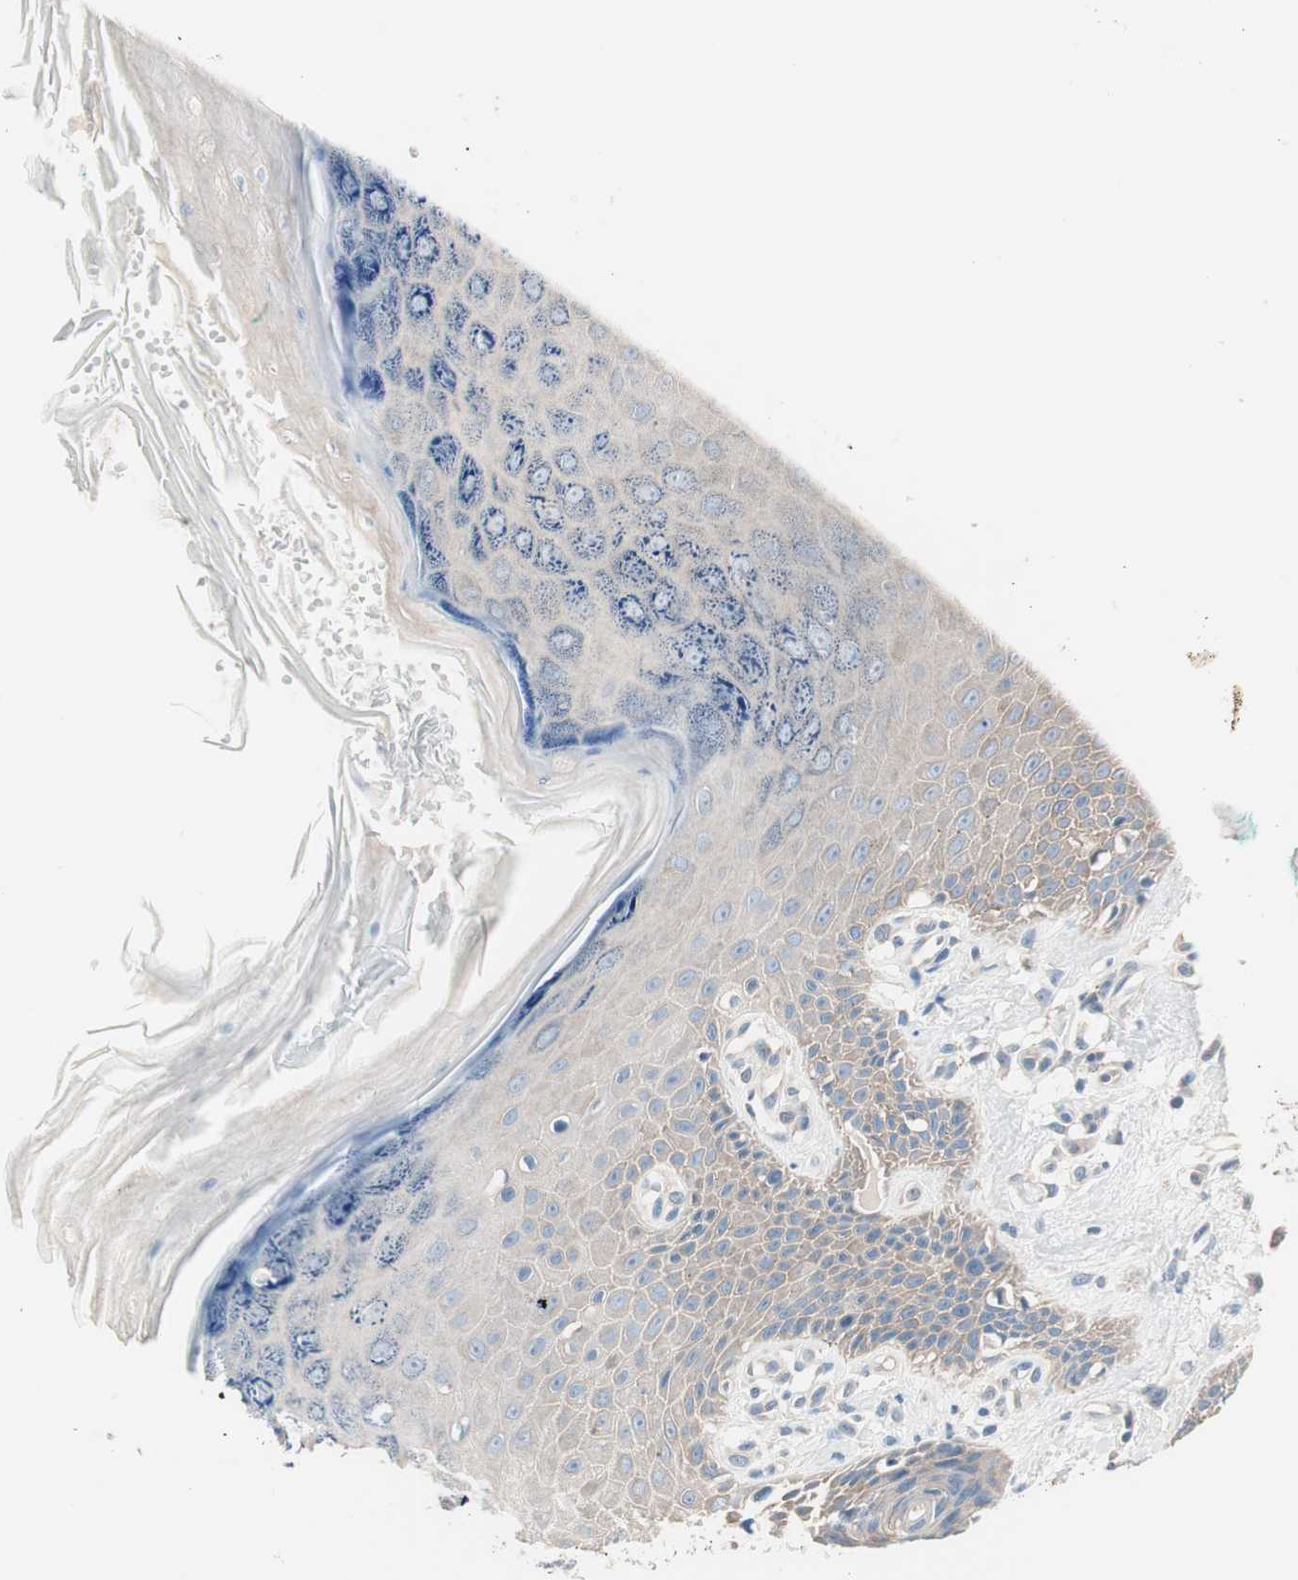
{"staining": {"intensity": "negative", "quantity": "none", "location": "none"}, "tissue": "skin", "cell_type": "Fibroblasts", "image_type": "normal", "snomed": [{"axis": "morphology", "description": "Normal tissue, NOS"}, {"axis": "topography", "description": "Skin"}], "caption": "Immunohistochemistry image of normal skin: skin stained with DAB (3,3'-diaminobenzidine) displays no significant protein staining in fibroblasts.", "gene": "RAD54B", "patient": {"sex": "male", "age": 26}}